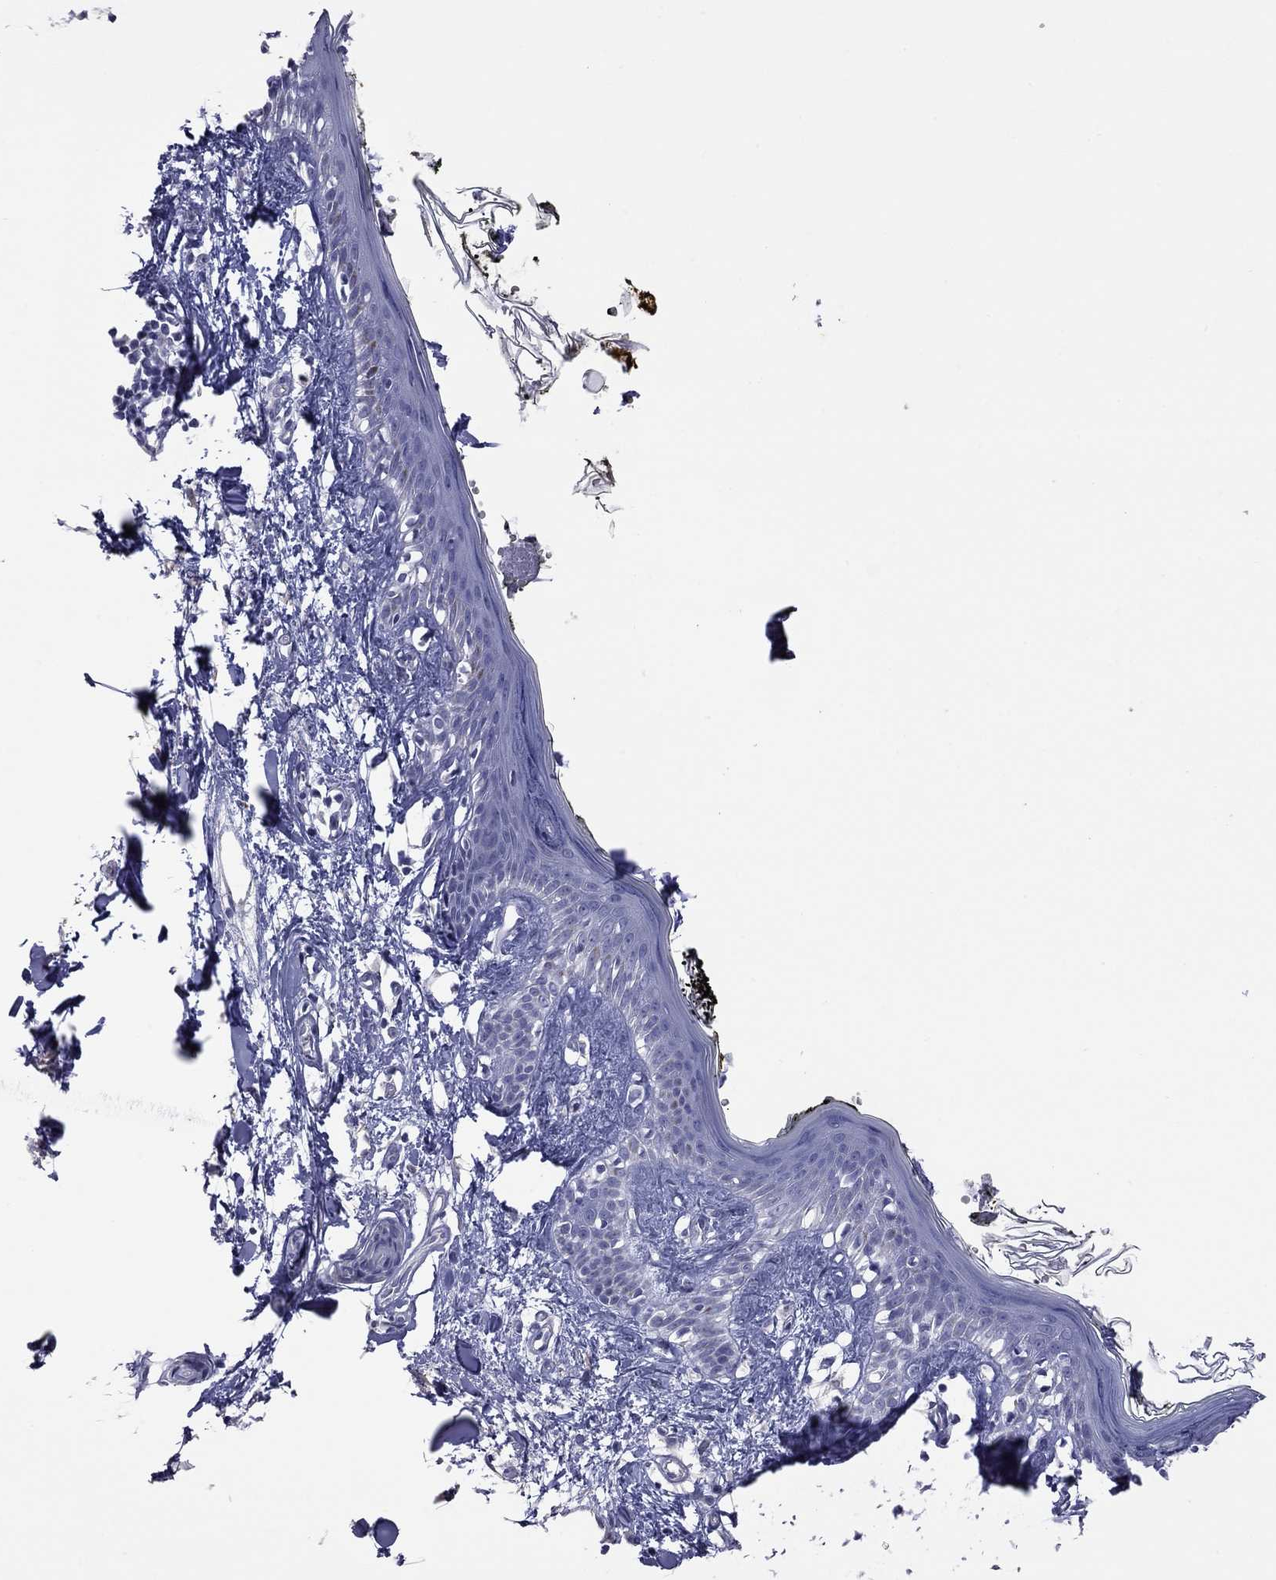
{"staining": {"intensity": "negative", "quantity": "none", "location": "none"}, "tissue": "skin", "cell_type": "Fibroblasts", "image_type": "normal", "snomed": [{"axis": "morphology", "description": "Normal tissue, NOS"}, {"axis": "topography", "description": "Skin"}], "caption": "High magnification brightfield microscopy of benign skin stained with DAB (3,3'-diaminobenzidine) (brown) and counterstained with hematoxylin (blue): fibroblasts show no significant expression.", "gene": "HYLS1", "patient": {"sex": "male", "age": 76}}